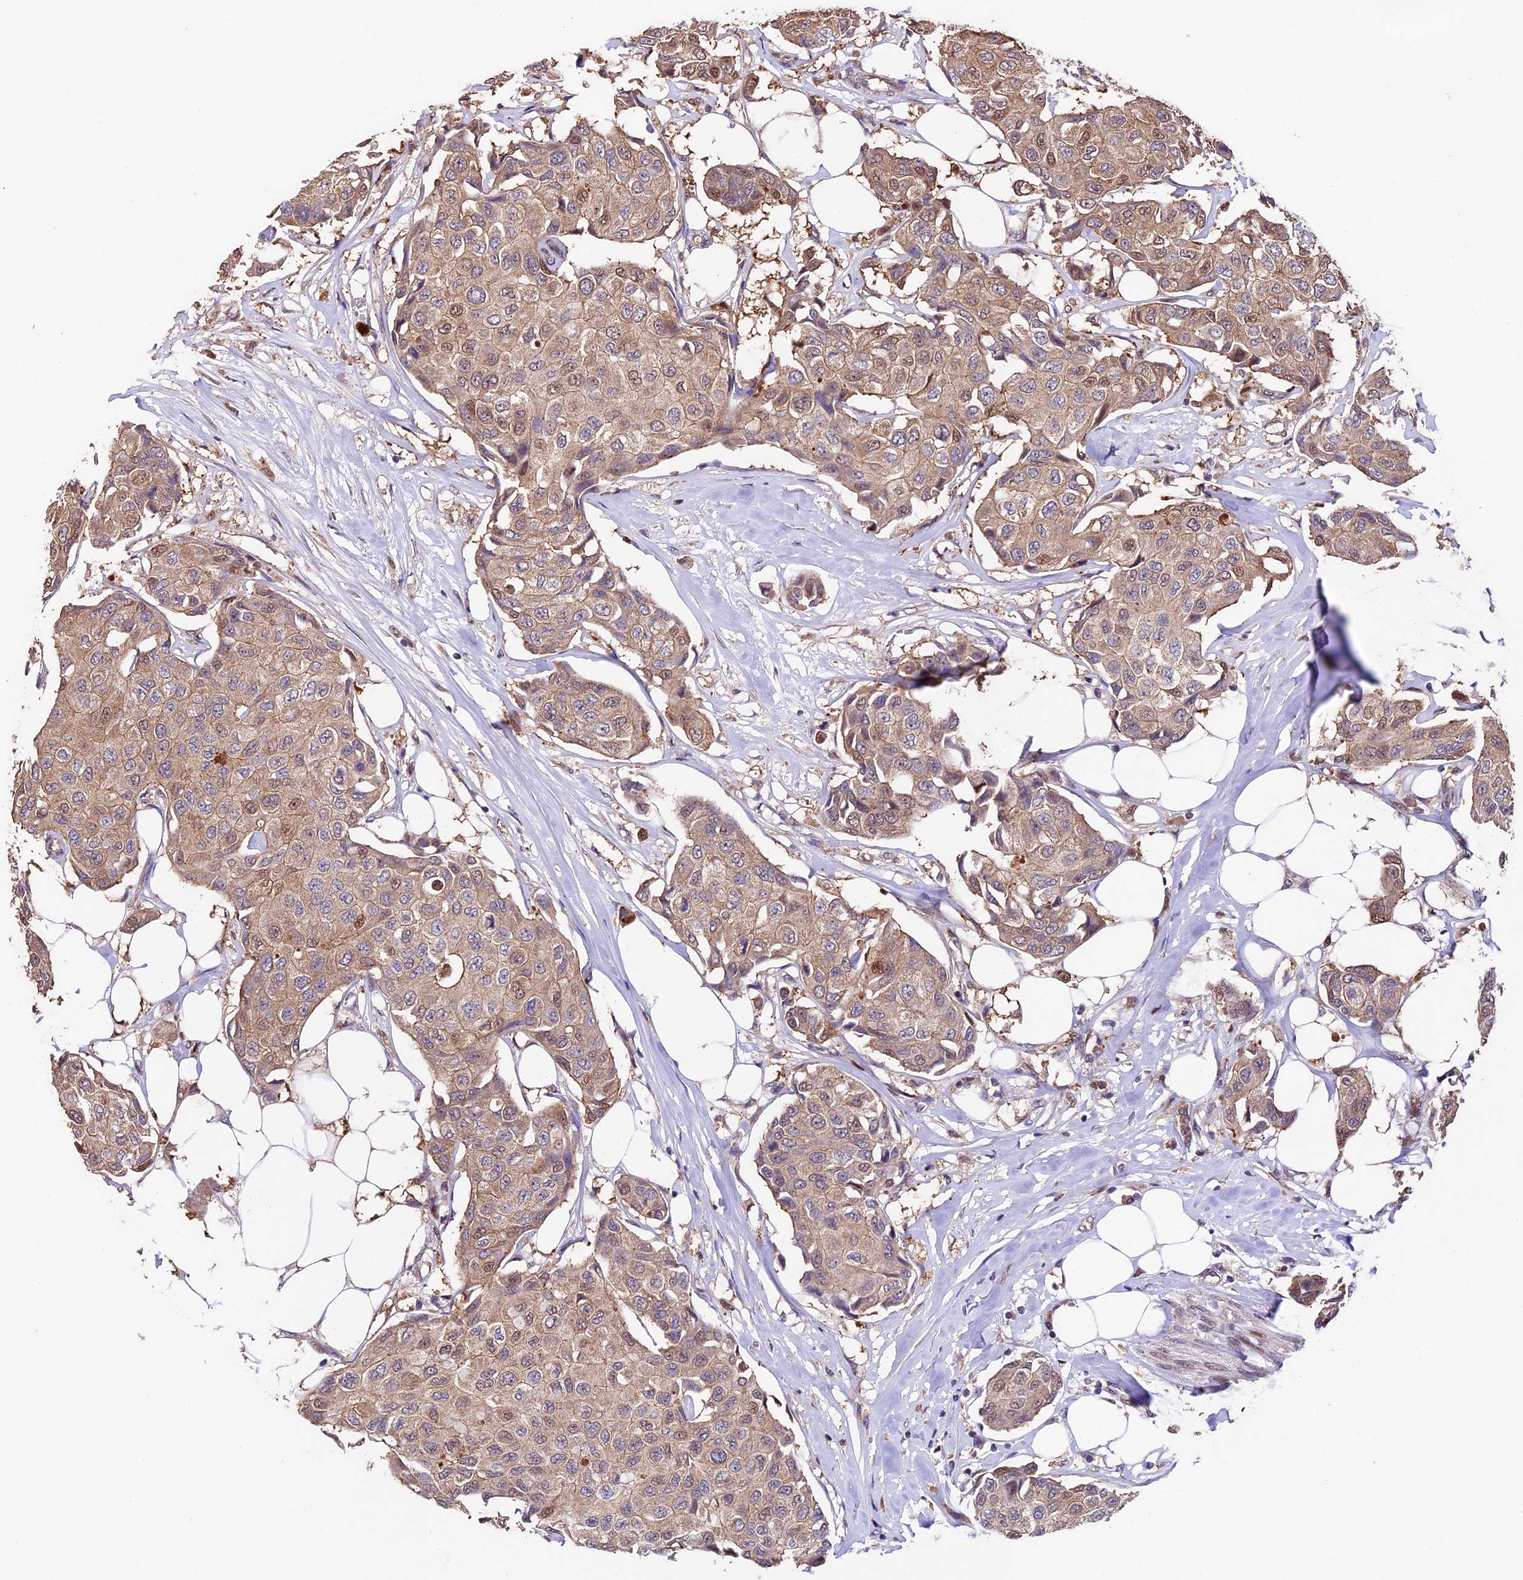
{"staining": {"intensity": "weak", "quantity": ">75%", "location": "cytoplasmic/membranous,nuclear"}, "tissue": "breast cancer", "cell_type": "Tumor cells", "image_type": "cancer", "snomed": [{"axis": "morphology", "description": "Duct carcinoma"}, {"axis": "topography", "description": "Breast"}], "caption": "Breast intraductal carcinoma was stained to show a protein in brown. There is low levels of weak cytoplasmic/membranous and nuclear expression in approximately >75% of tumor cells.", "gene": "SBNO2", "patient": {"sex": "female", "age": 80}}